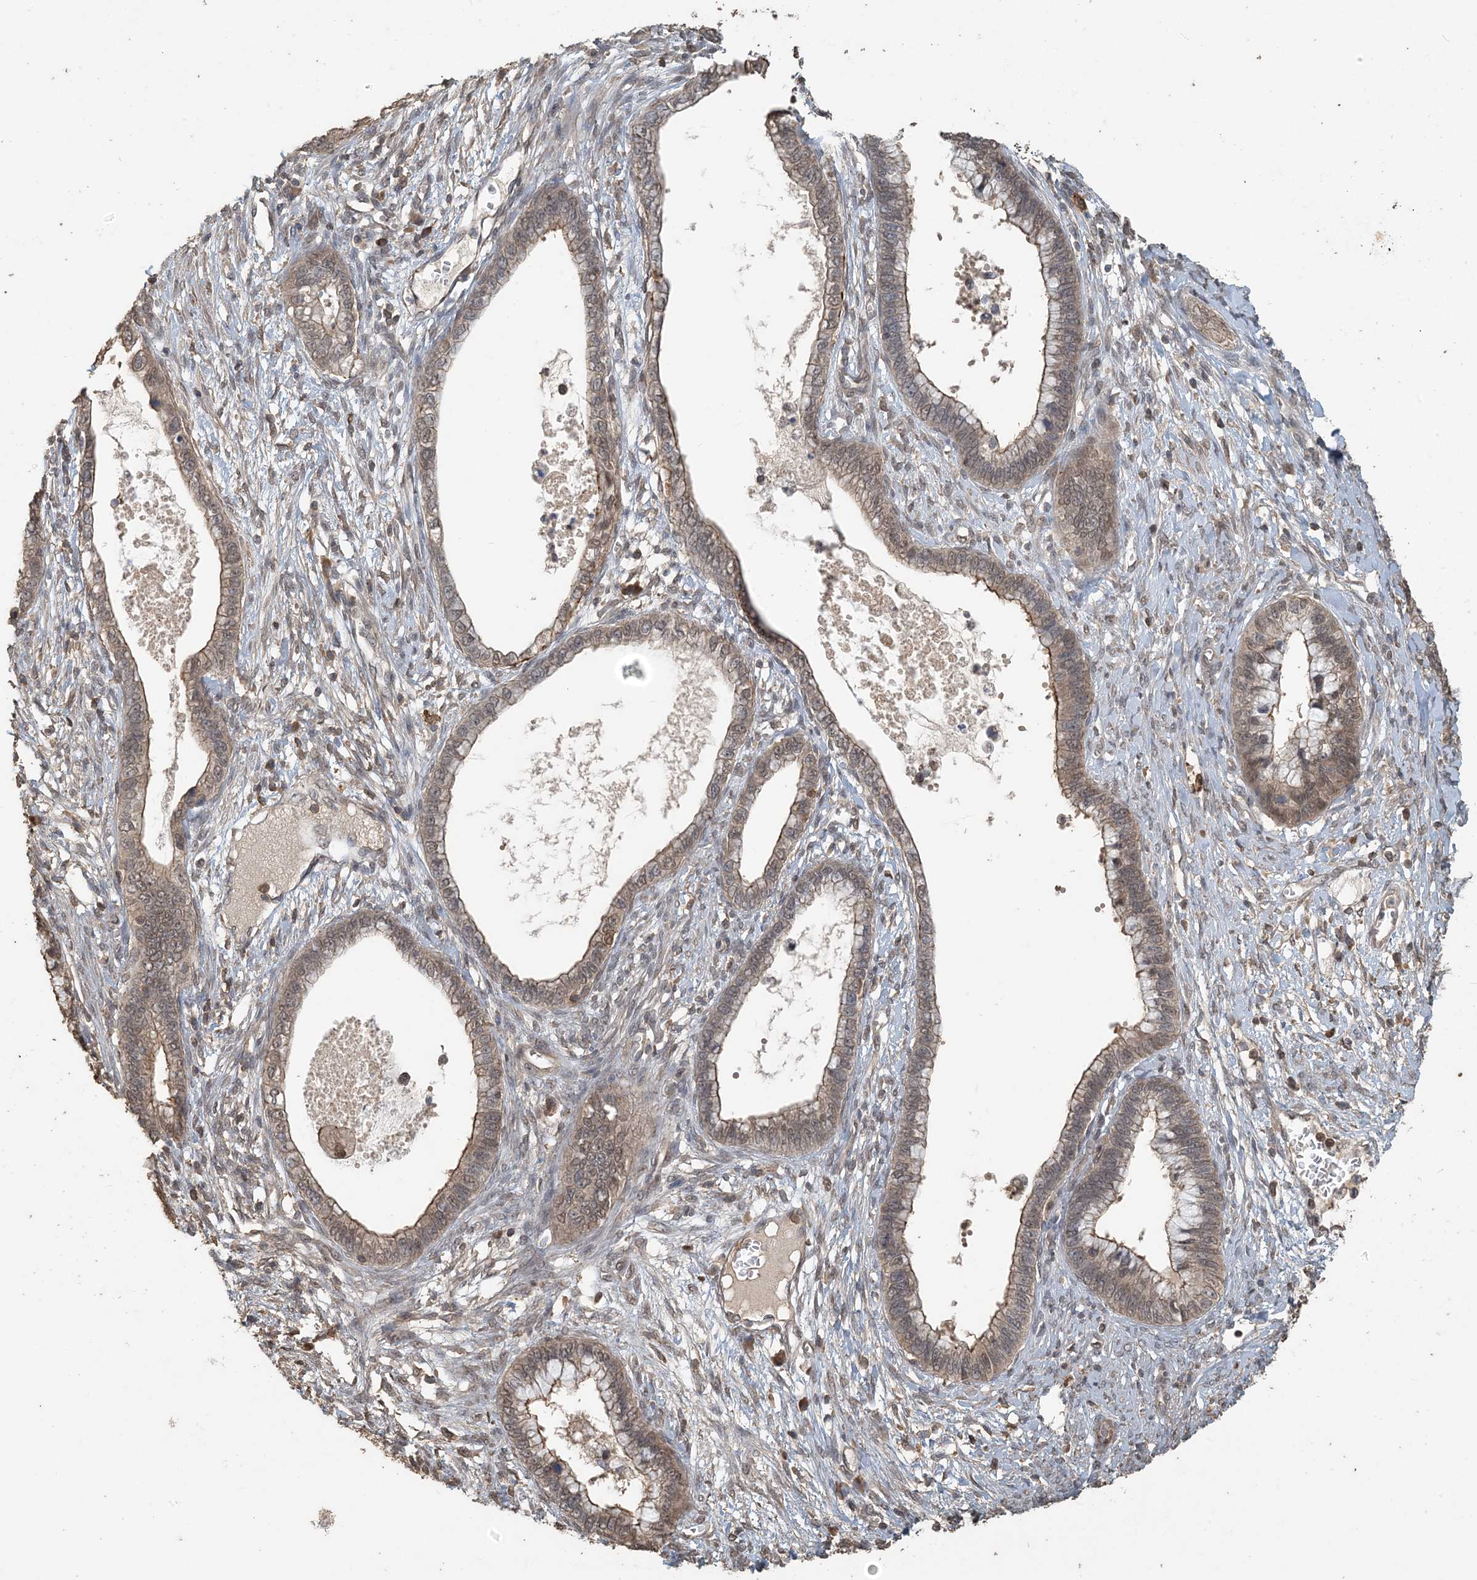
{"staining": {"intensity": "moderate", "quantity": "25%-75%", "location": "cytoplasmic/membranous,nuclear"}, "tissue": "cervical cancer", "cell_type": "Tumor cells", "image_type": "cancer", "snomed": [{"axis": "morphology", "description": "Adenocarcinoma, NOS"}, {"axis": "topography", "description": "Cervix"}], "caption": "There is medium levels of moderate cytoplasmic/membranous and nuclear staining in tumor cells of cervical adenocarcinoma, as demonstrated by immunohistochemical staining (brown color).", "gene": "ZC3H12A", "patient": {"sex": "female", "age": 44}}